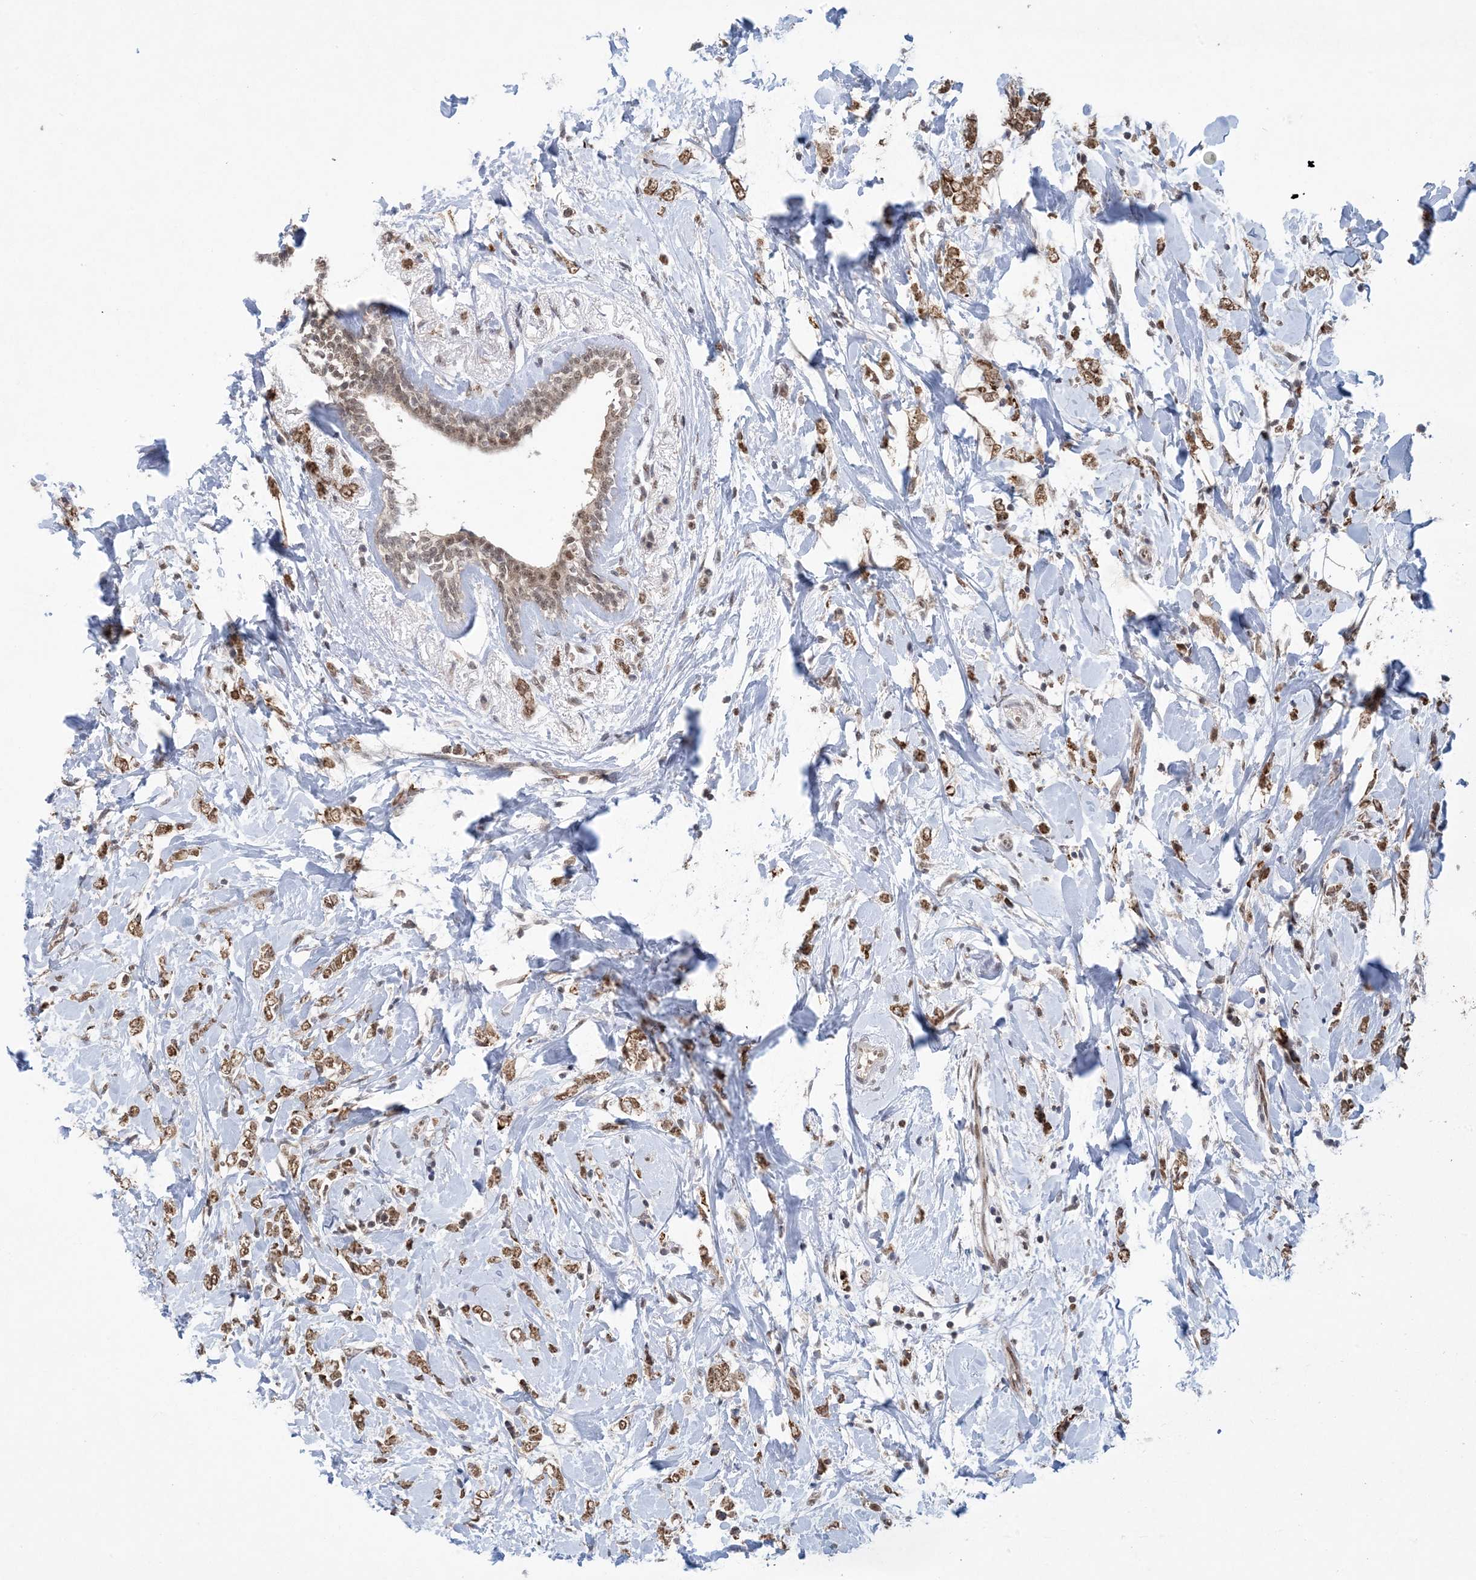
{"staining": {"intensity": "moderate", "quantity": ">75%", "location": "cytoplasmic/membranous,nuclear"}, "tissue": "breast cancer", "cell_type": "Tumor cells", "image_type": "cancer", "snomed": [{"axis": "morphology", "description": "Normal tissue, NOS"}, {"axis": "morphology", "description": "Lobular carcinoma"}, {"axis": "topography", "description": "Breast"}], "caption": "About >75% of tumor cells in breast cancer (lobular carcinoma) demonstrate moderate cytoplasmic/membranous and nuclear protein staining as visualized by brown immunohistochemical staining.", "gene": "TRMT10C", "patient": {"sex": "female", "age": 47}}